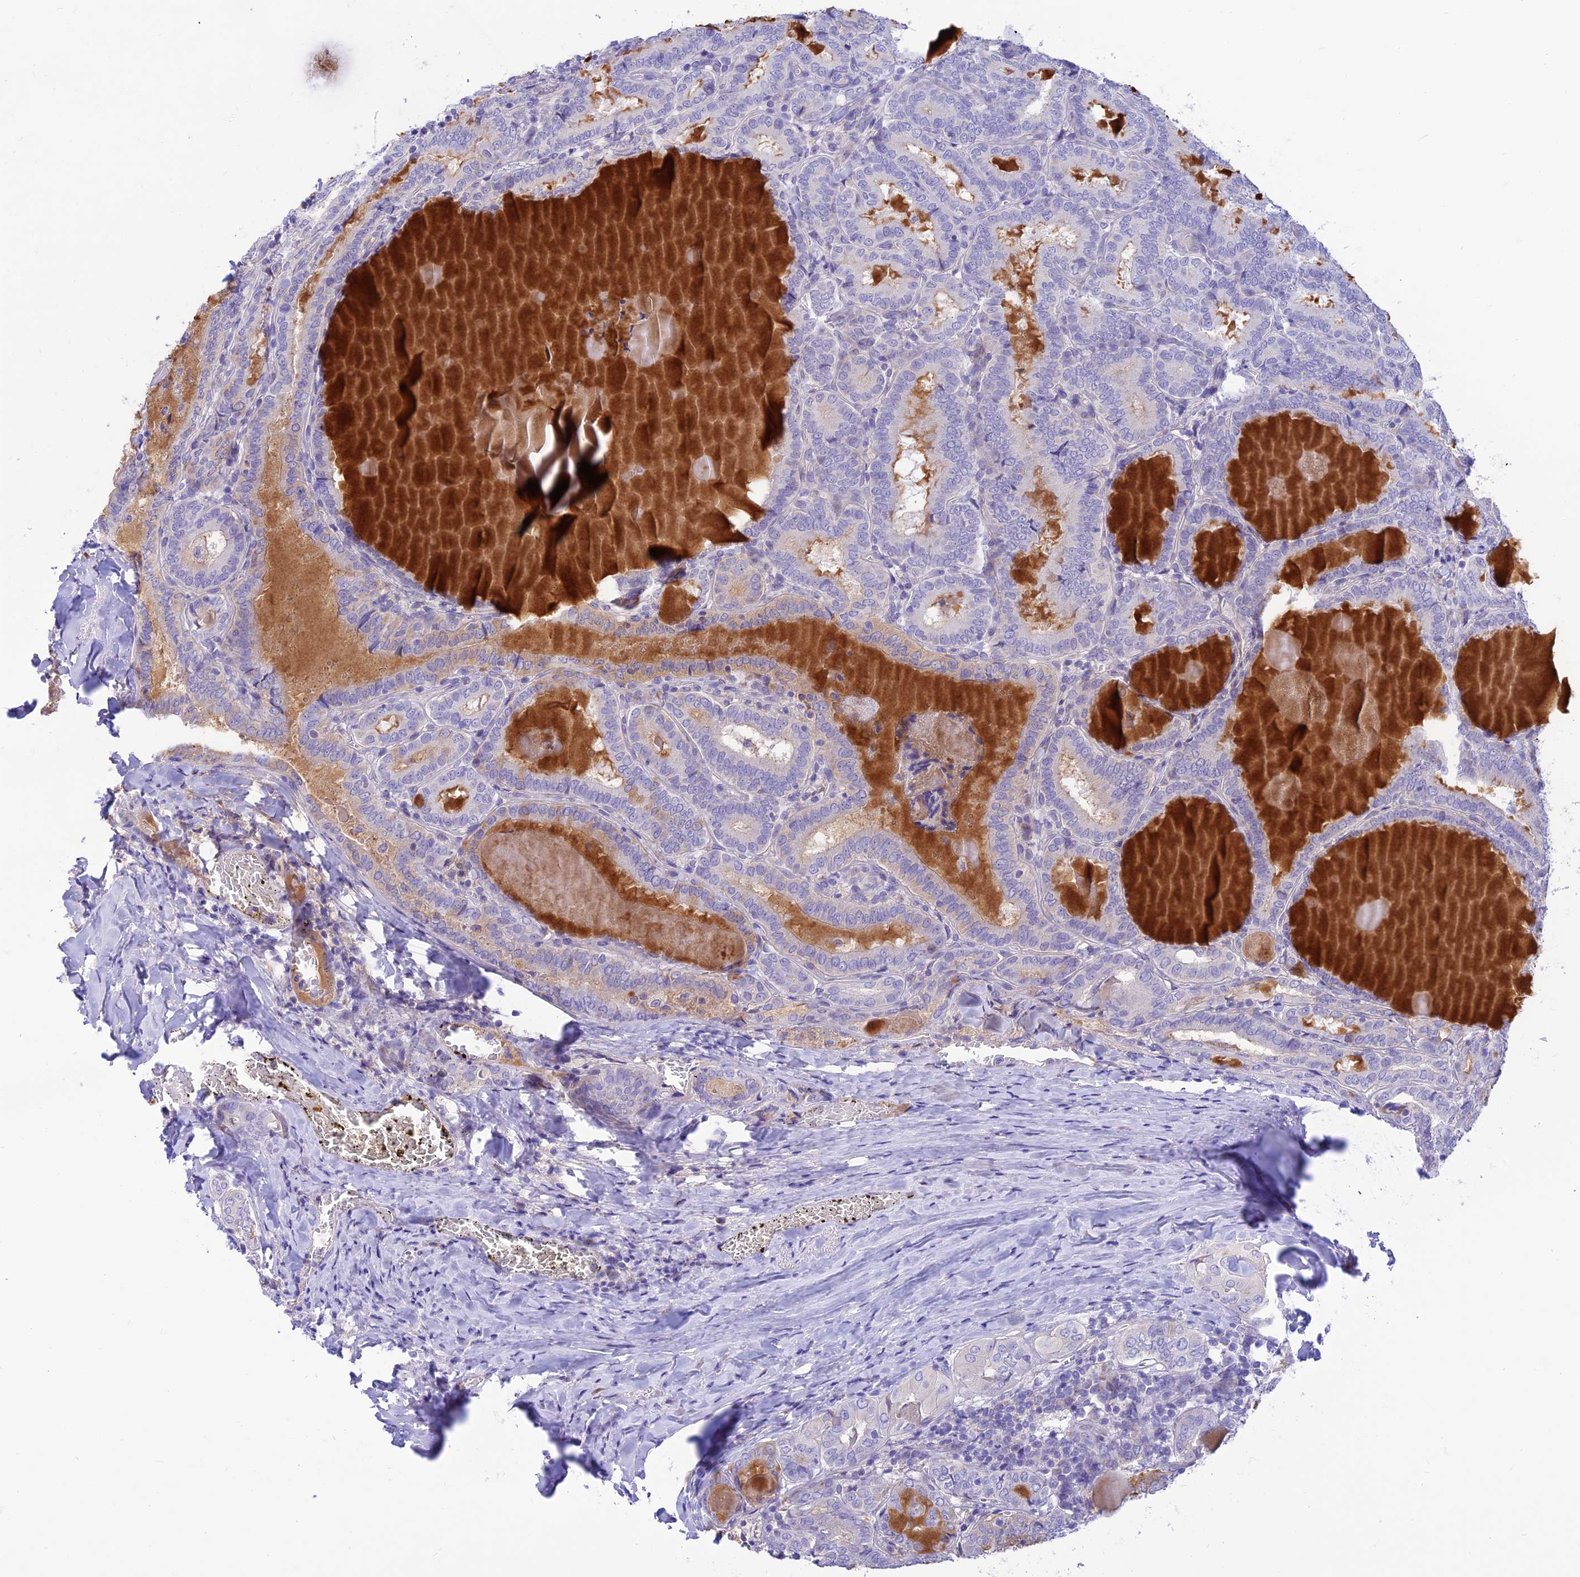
{"staining": {"intensity": "negative", "quantity": "none", "location": "none"}, "tissue": "thyroid cancer", "cell_type": "Tumor cells", "image_type": "cancer", "snomed": [{"axis": "morphology", "description": "Papillary adenocarcinoma, NOS"}, {"axis": "topography", "description": "Thyroid gland"}], "caption": "DAB immunohistochemical staining of thyroid papillary adenocarcinoma exhibits no significant staining in tumor cells. (Stains: DAB IHC with hematoxylin counter stain, Microscopy: brightfield microscopy at high magnification).", "gene": "FAM186B", "patient": {"sex": "female", "age": 72}}